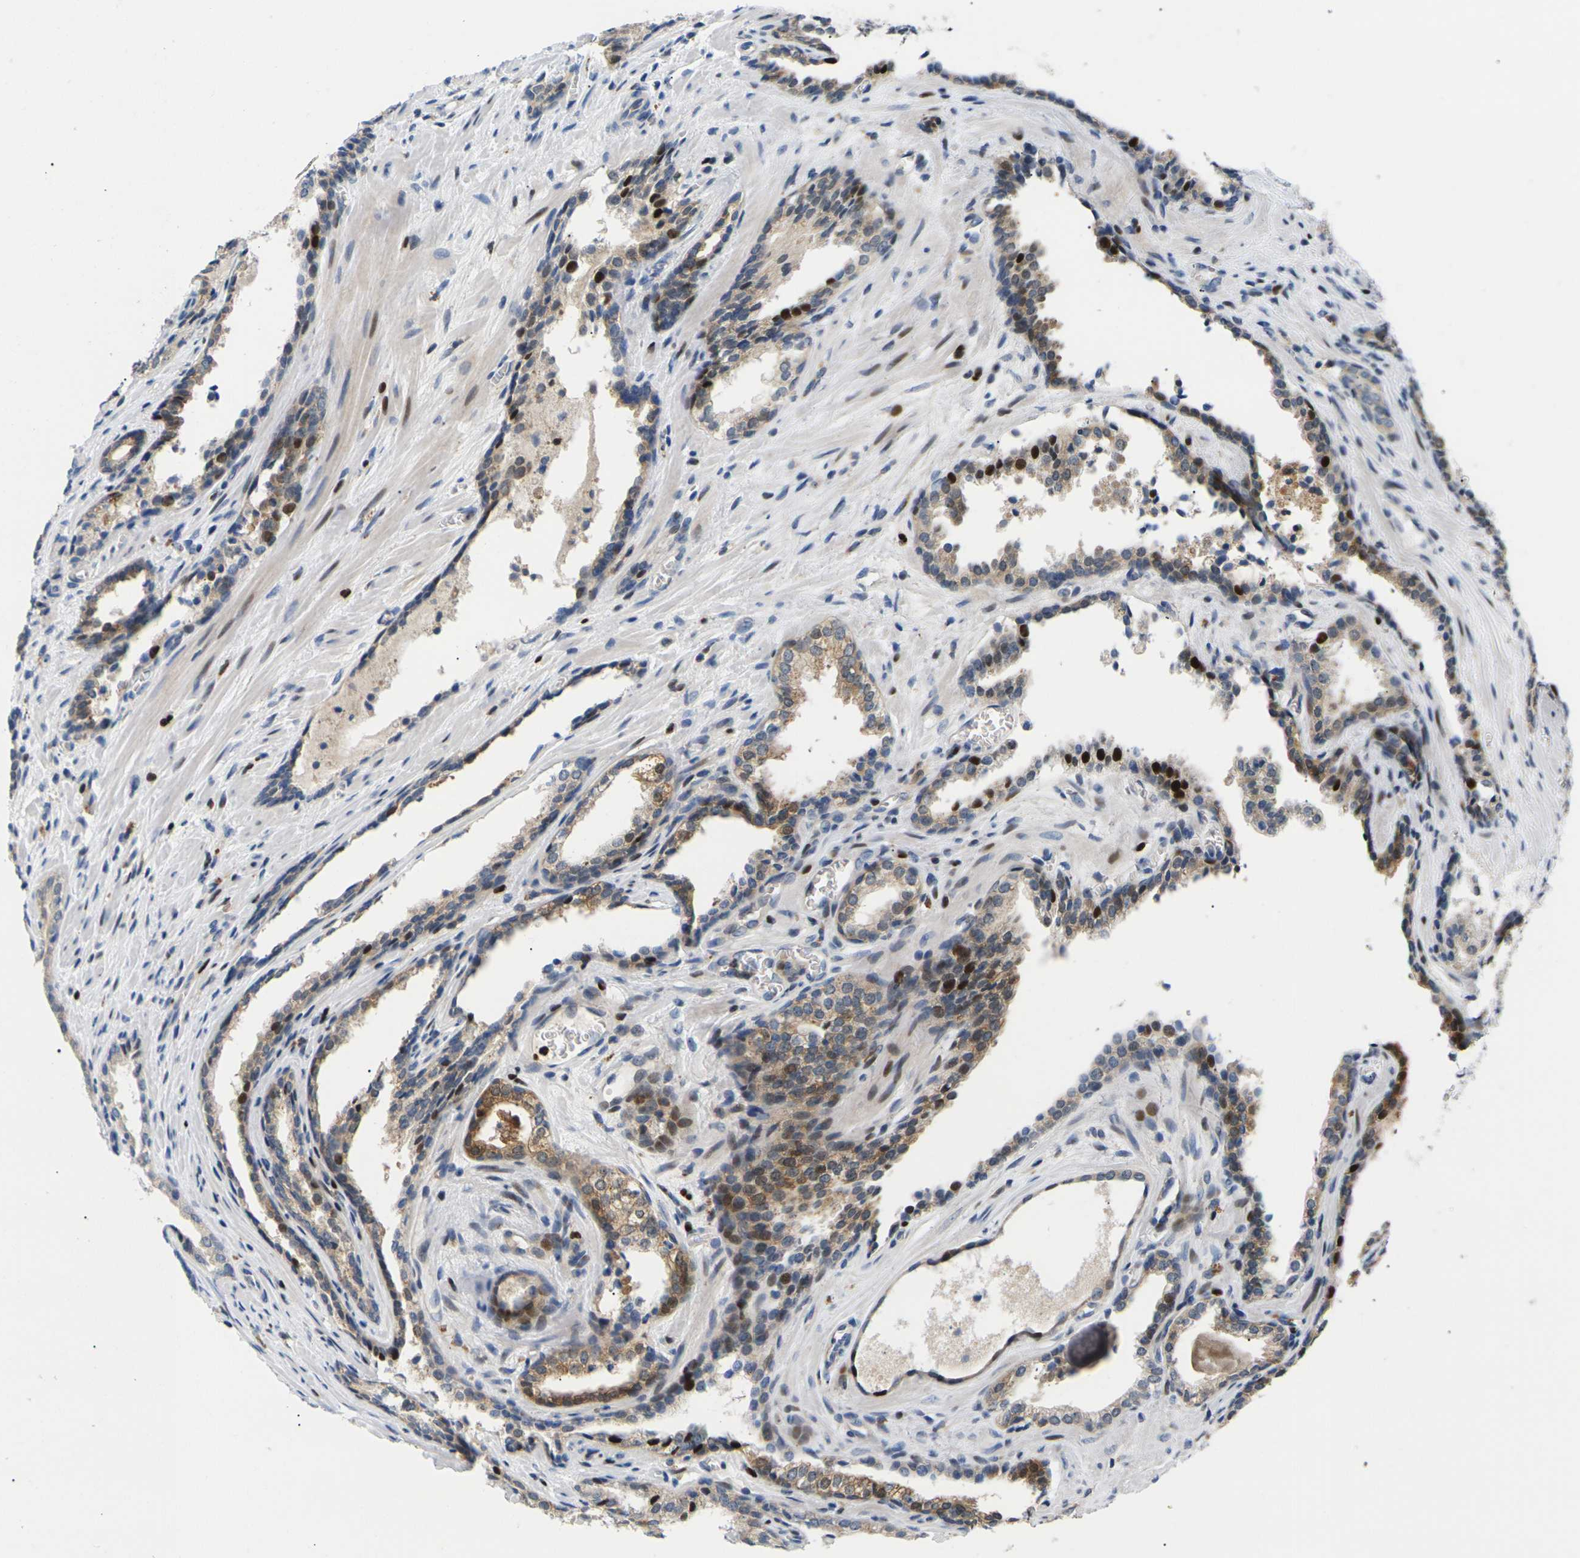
{"staining": {"intensity": "strong", "quantity": "<25%", "location": "cytoplasmic/membranous,nuclear"}, "tissue": "prostate cancer", "cell_type": "Tumor cells", "image_type": "cancer", "snomed": [{"axis": "morphology", "description": "Adenocarcinoma, Low grade"}, {"axis": "topography", "description": "Prostate"}], "caption": "Low-grade adenocarcinoma (prostate) stained with DAB (3,3'-diaminobenzidine) immunohistochemistry (IHC) shows medium levels of strong cytoplasmic/membranous and nuclear positivity in approximately <25% of tumor cells.", "gene": "RPS6KA3", "patient": {"sex": "male", "age": 60}}